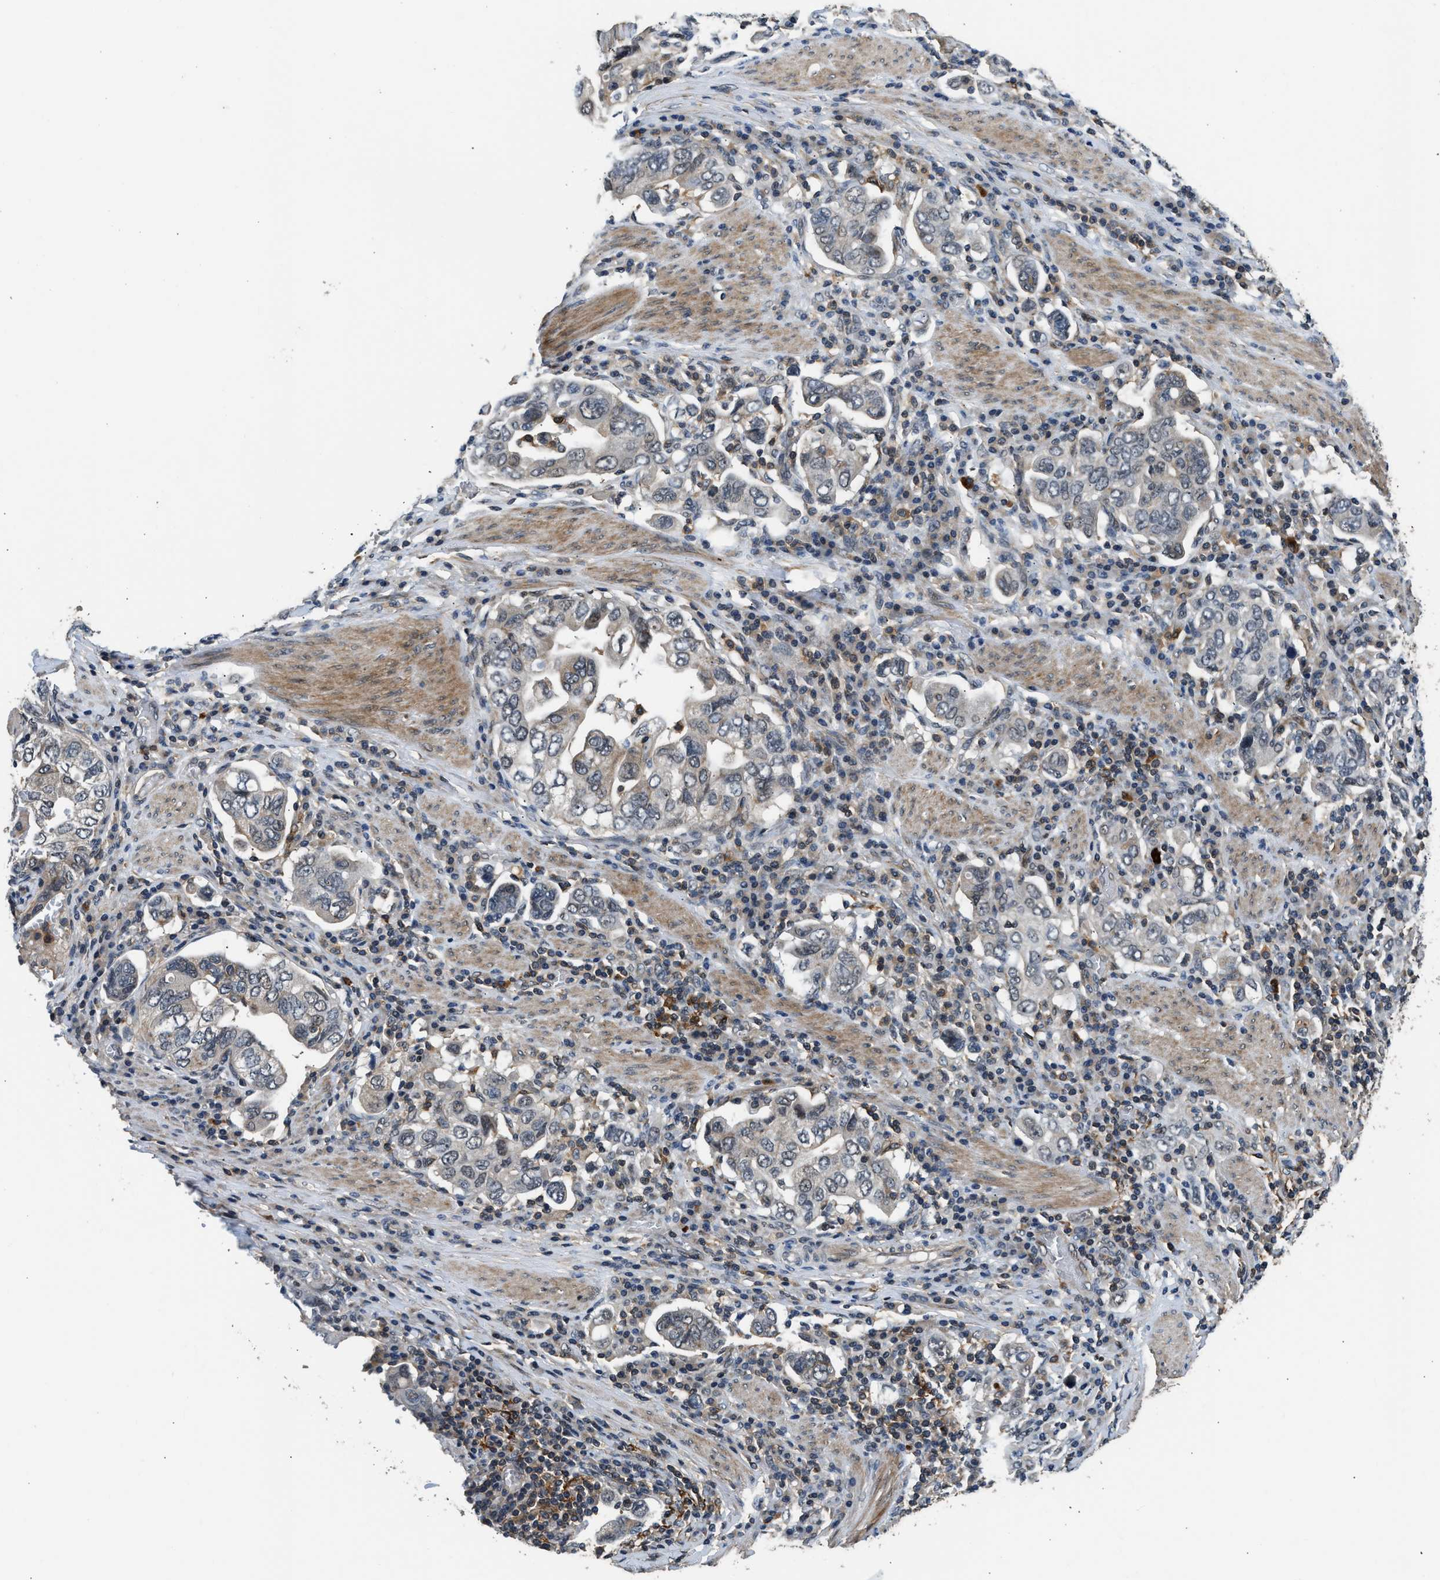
{"staining": {"intensity": "weak", "quantity": "<25%", "location": "cytoplasmic/membranous"}, "tissue": "stomach cancer", "cell_type": "Tumor cells", "image_type": "cancer", "snomed": [{"axis": "morphology", "description": "Adenocarcinoma, NOS"}, {"axis": "topography", "description": "Stomach, upper"}], "caption": "Histopathology image shows no protein expression in tumor cells of stomach cancer (adenocarcinoma) tissue.", "gene": "MTMR1", "patient": {"sex": "male", "age": 62}}